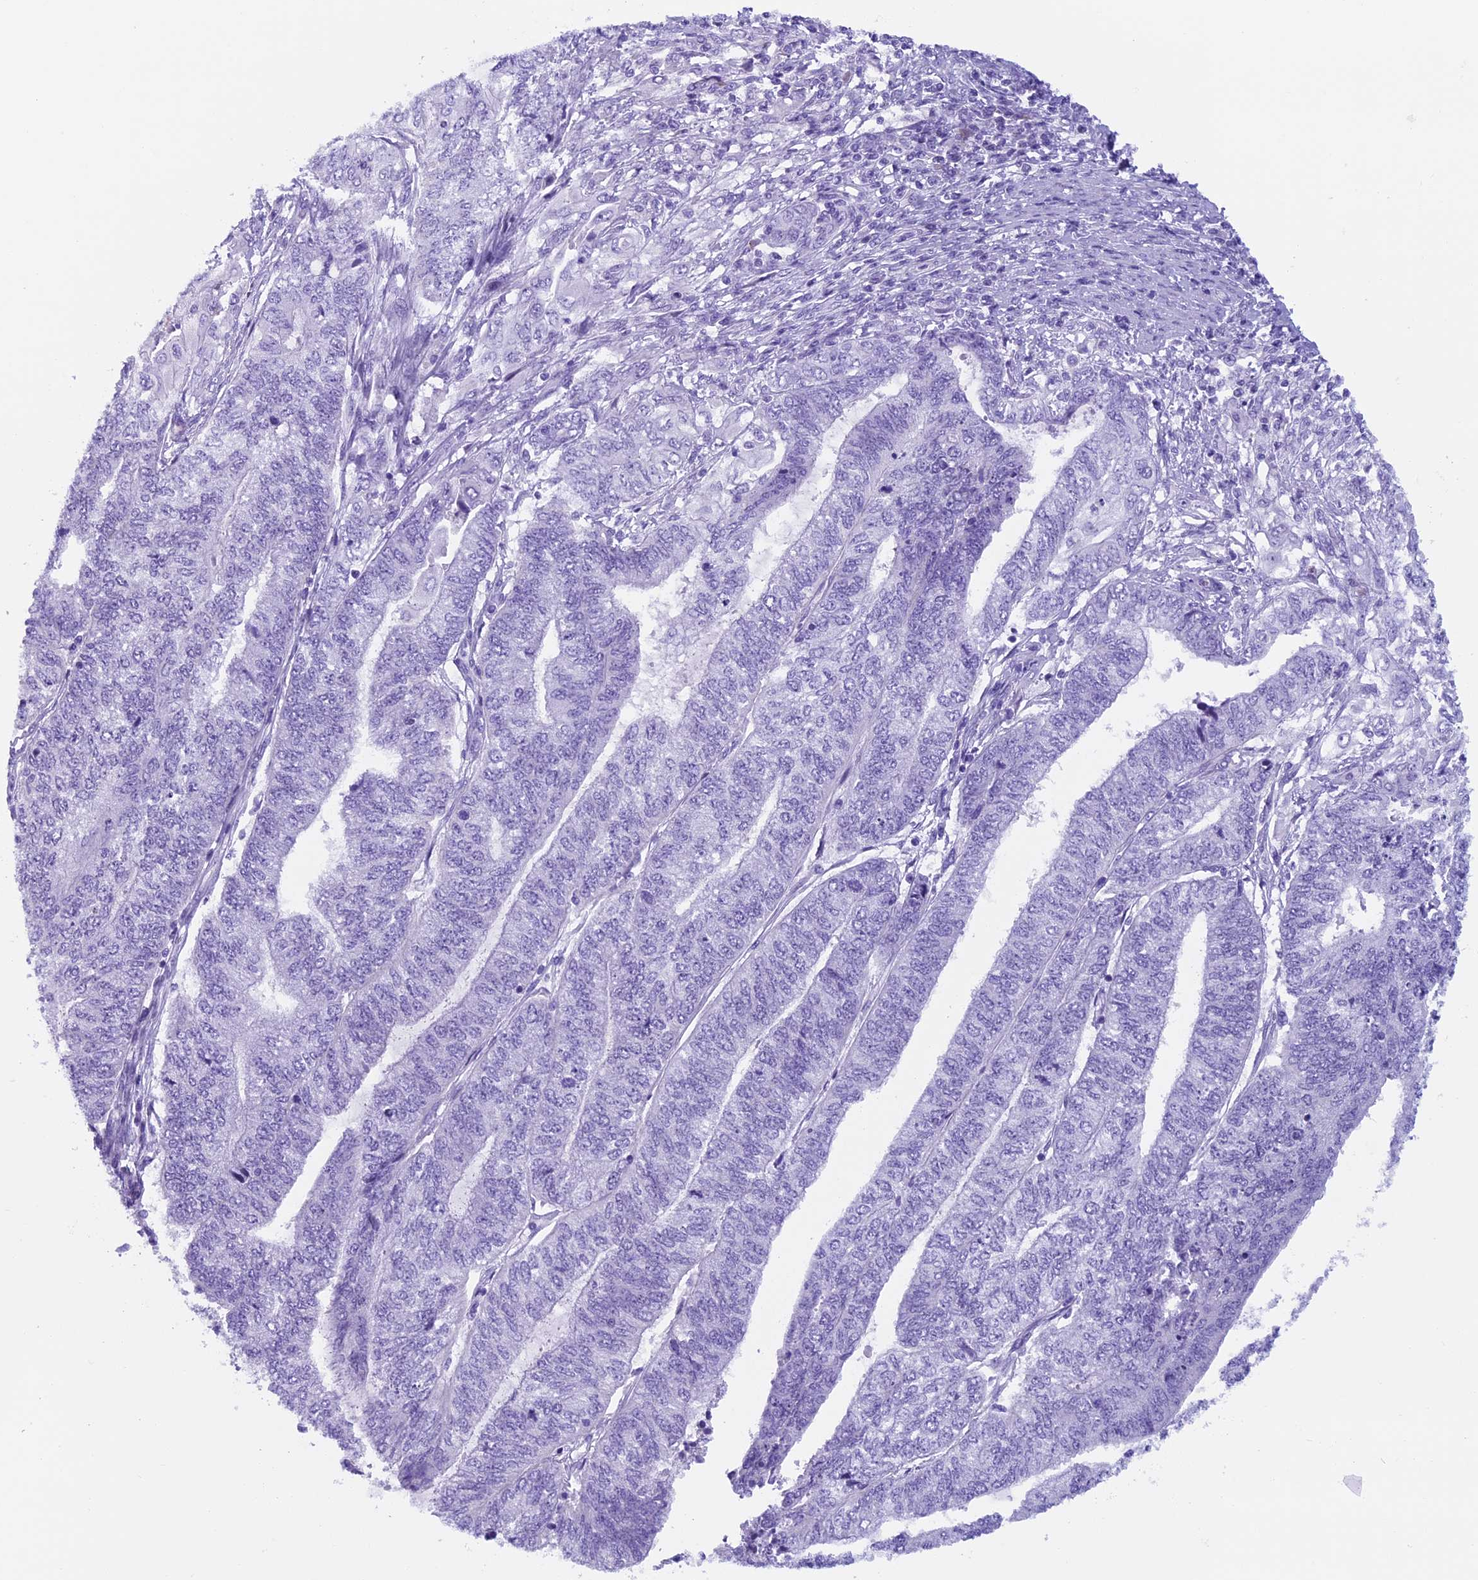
{"staining": {"intensity": "negative", "quantity": "none", "location": "none"}, "tissue": "endometrial cancer", "cell_type": "Tumor cells", "image_type": "cancer", "snomed": [{"axis": "morphology", "description": "Adenocarcinoma, NOS"}, {"axis": "topography", "description": "Uterus"}, {"axis": "topography", "description": "Endometrium"}], "caption": "DAB immunohistochemical staining of endometrial adenocarcinoma displays no significant staining in tumor cells.", "gene": "ZNF563", "patient": {"sex": "female", "age": 70}}